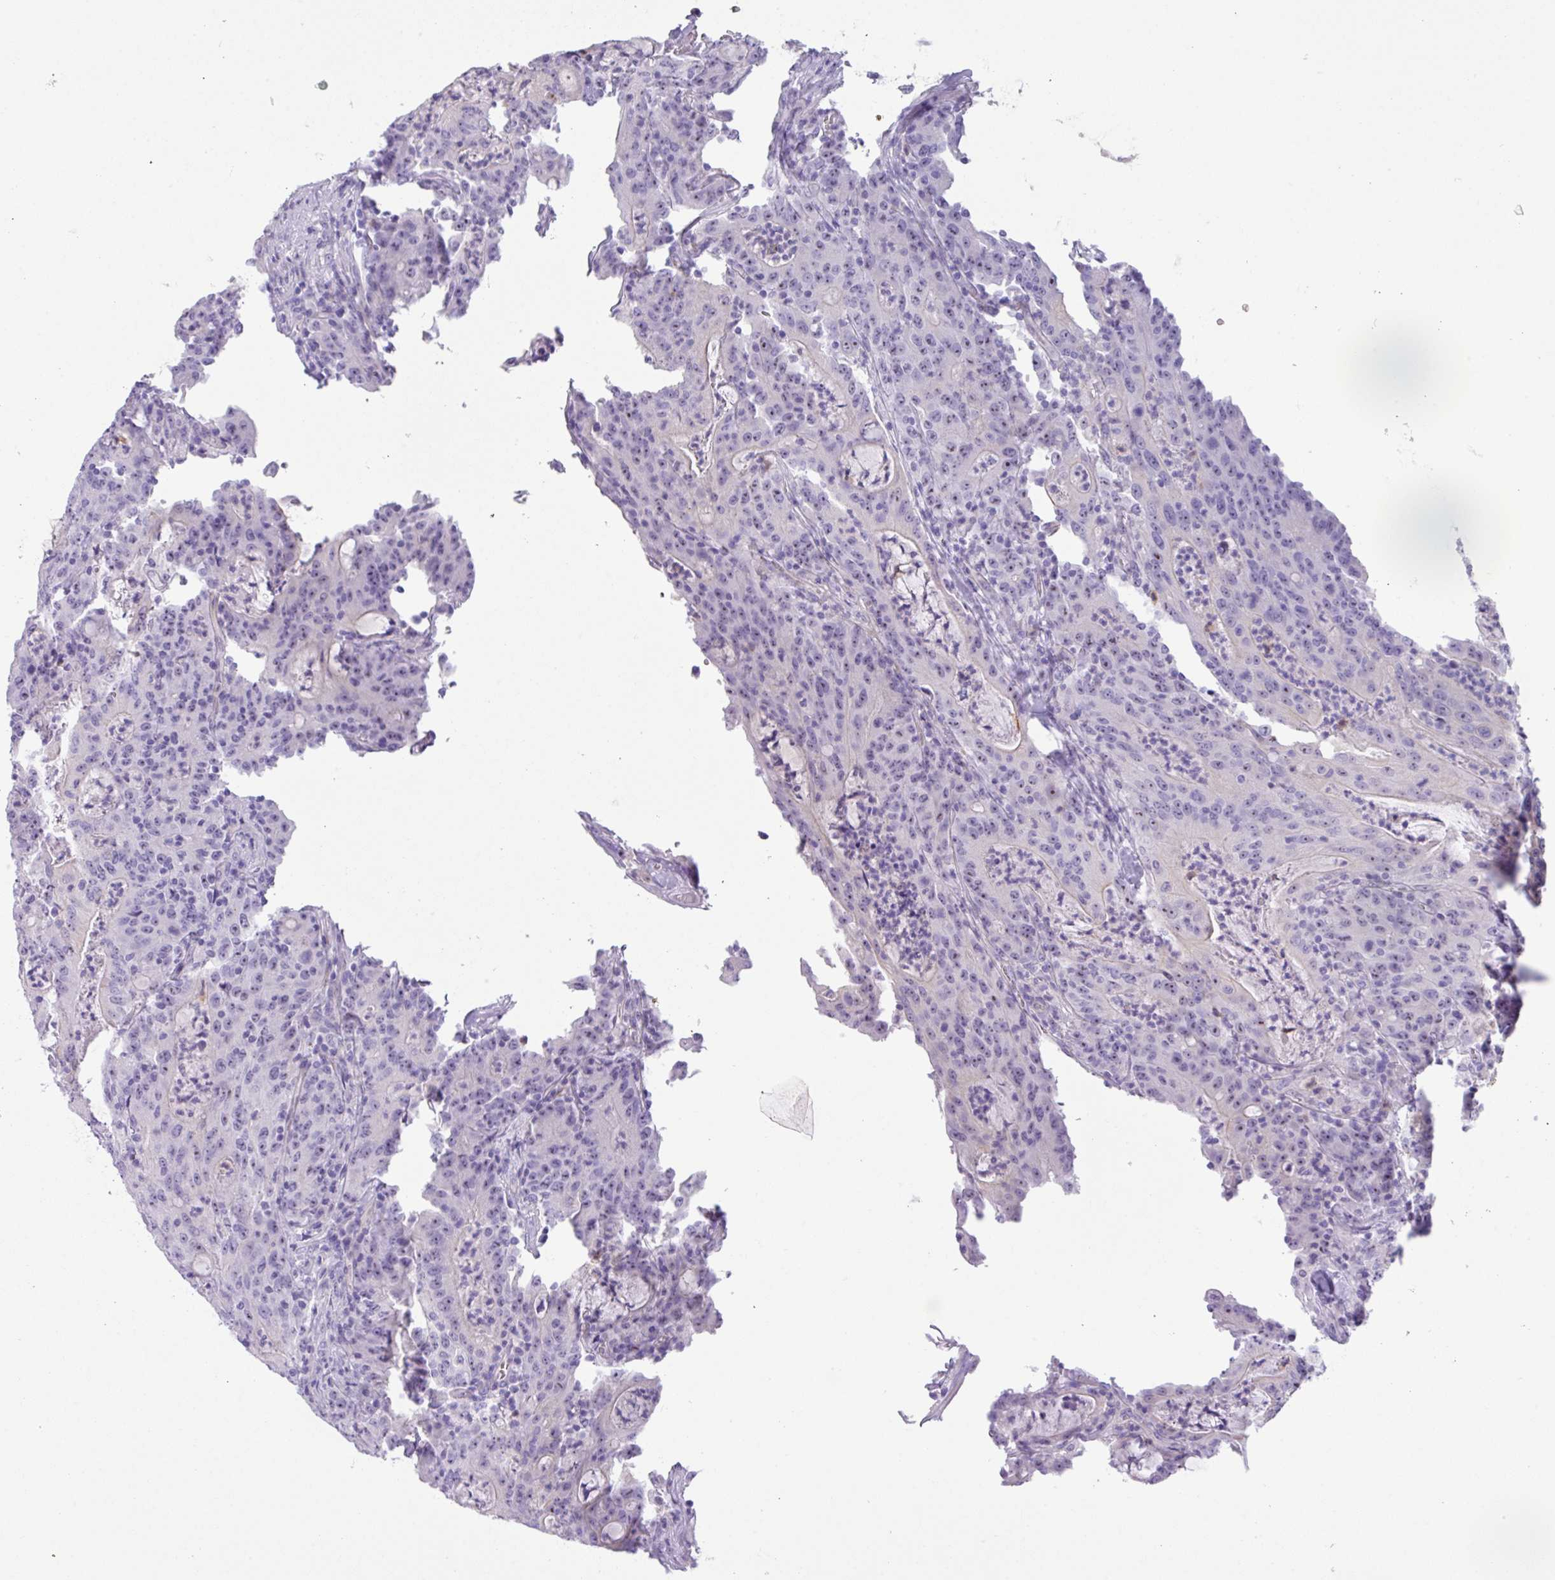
{"staining": {"intensity": "negative", "quantity": "none", "location": "none"}, "tissue": "colorectal cancer", "cell_type": "Tumor cells", "image_type": "cancer", "snomed": [{"axis": "morphology", "description": "Adenocarcinoma, NOS"}, {"axis": "topography", "description": "Colon"}], "caption": "Human adenocarcinoma (colorectal) stained for a protein using immunohistochemistry demonstrates no expression in tumor cells.", "gene": "MRM2", "patient": {"sex": "male", "age": 83}}